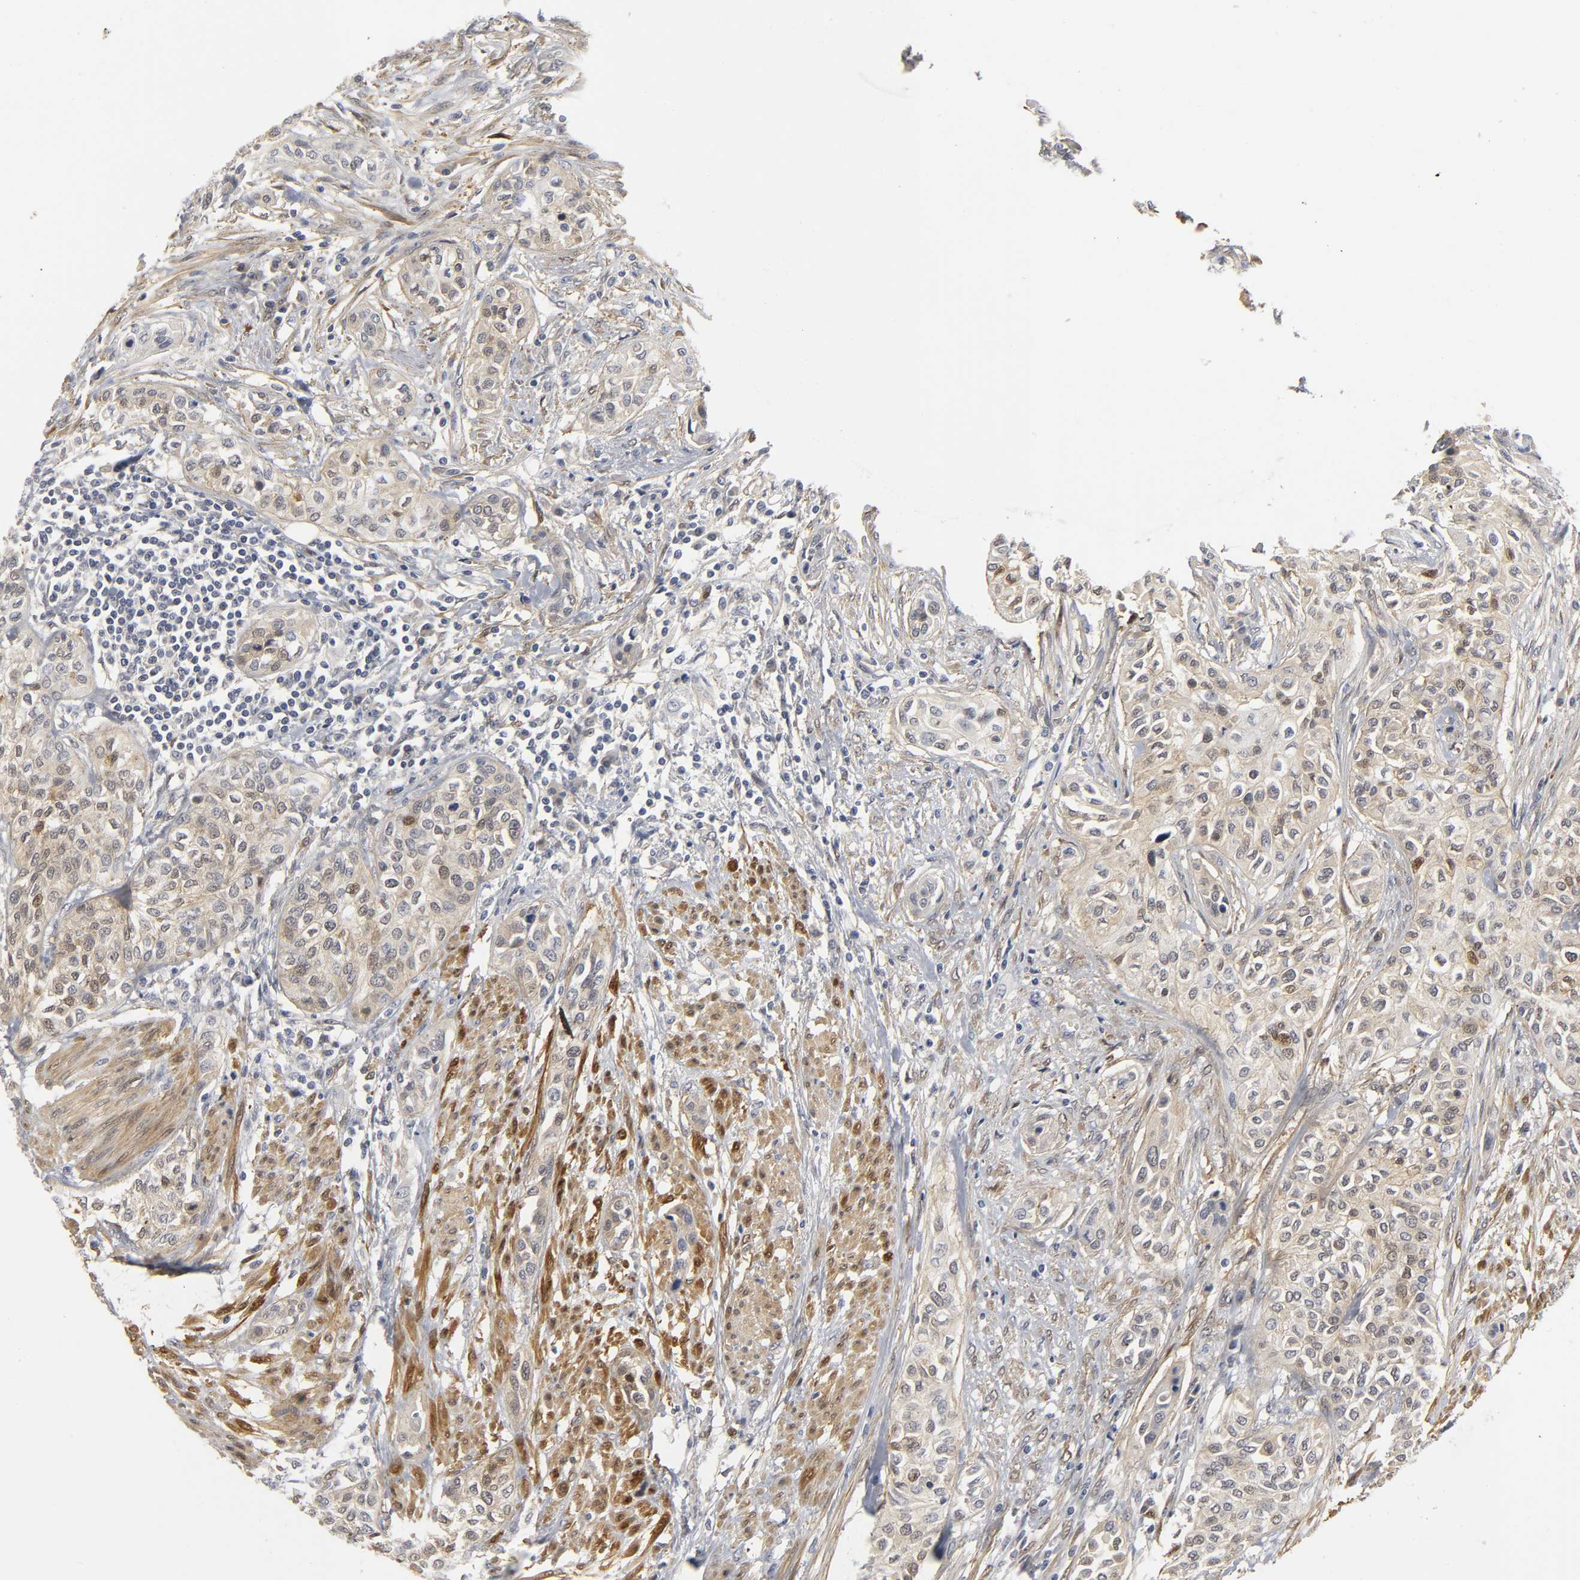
{"staining": {"intensity": "weak", "quantity": "25%-75%", "location": "cytoplasmic/membranous,nuclear"}, "tissue": "urothelial cancer", "cell_type": "Tumor cells", "image_type": "cancer", "snomed": [{"axis": "morphology", "description": "Urothelial carcinoma, High grade"}, {"axis": "topography", "description": "Urinary bladder"}], "caption": "Weak cytoplasmic/membranous and nuclear expression is present in about 25%-75% of tumor cells in urothelial cancer.", "gene": "PDLIM3", "patient": {"sex": "male", "age": 74}}